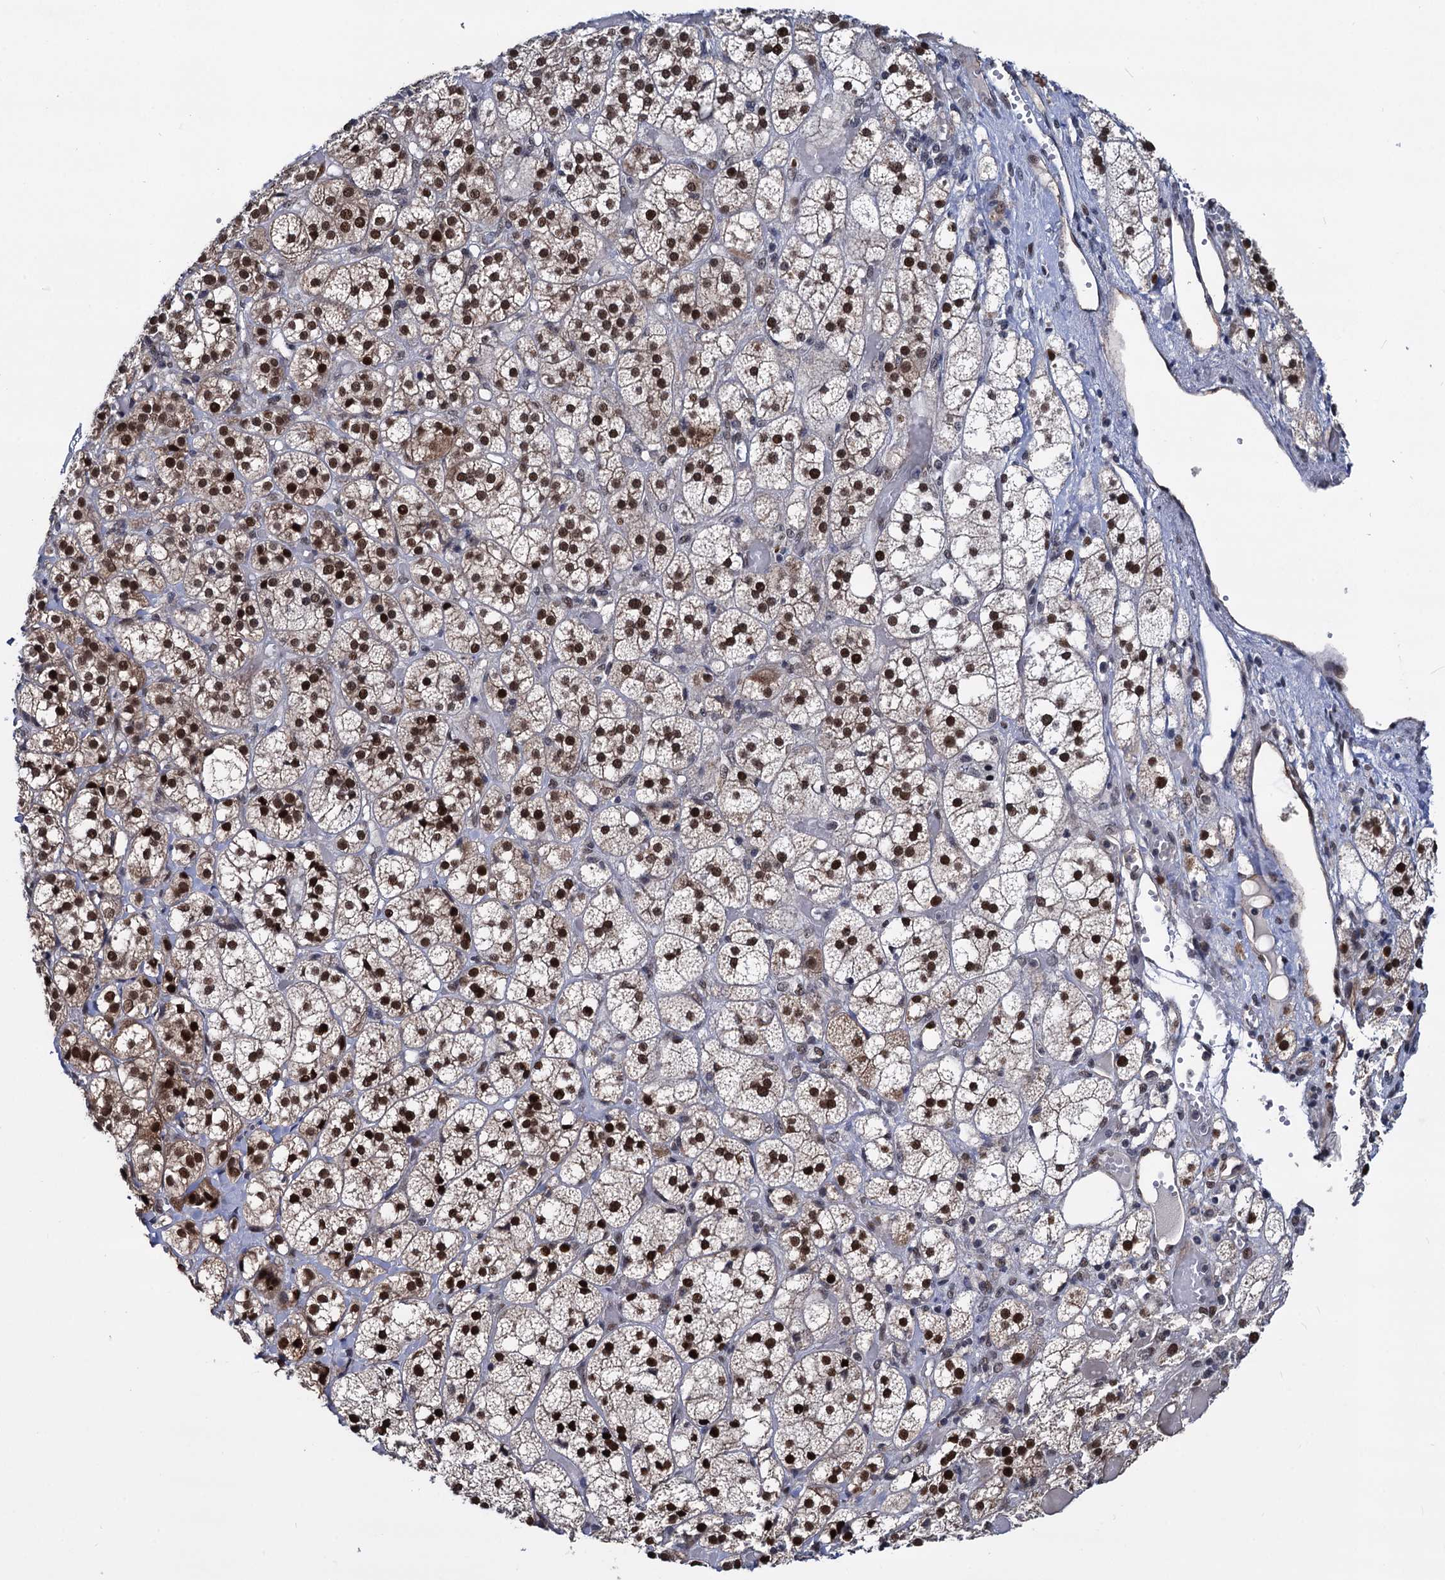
{"staining": {"intensity": "strong", "quantity": ">75%", "location": "nuclear"}, "tissue": "adrenal gland", "cell_type": "Glandular cells", "image_type": "normal", "snomed": [{"axis": "morphology", "description": "Normal tissue, NOS"}, {"axis": "topography", "description": "Adrenal gland"}], "caption": "Adrenal gland stained with a brown dye demonstrates strong nuclear positive expression in about >75% of glandular cells.", "gene": "GALNT11", "patient": {"sex": "female", "age": 61}}